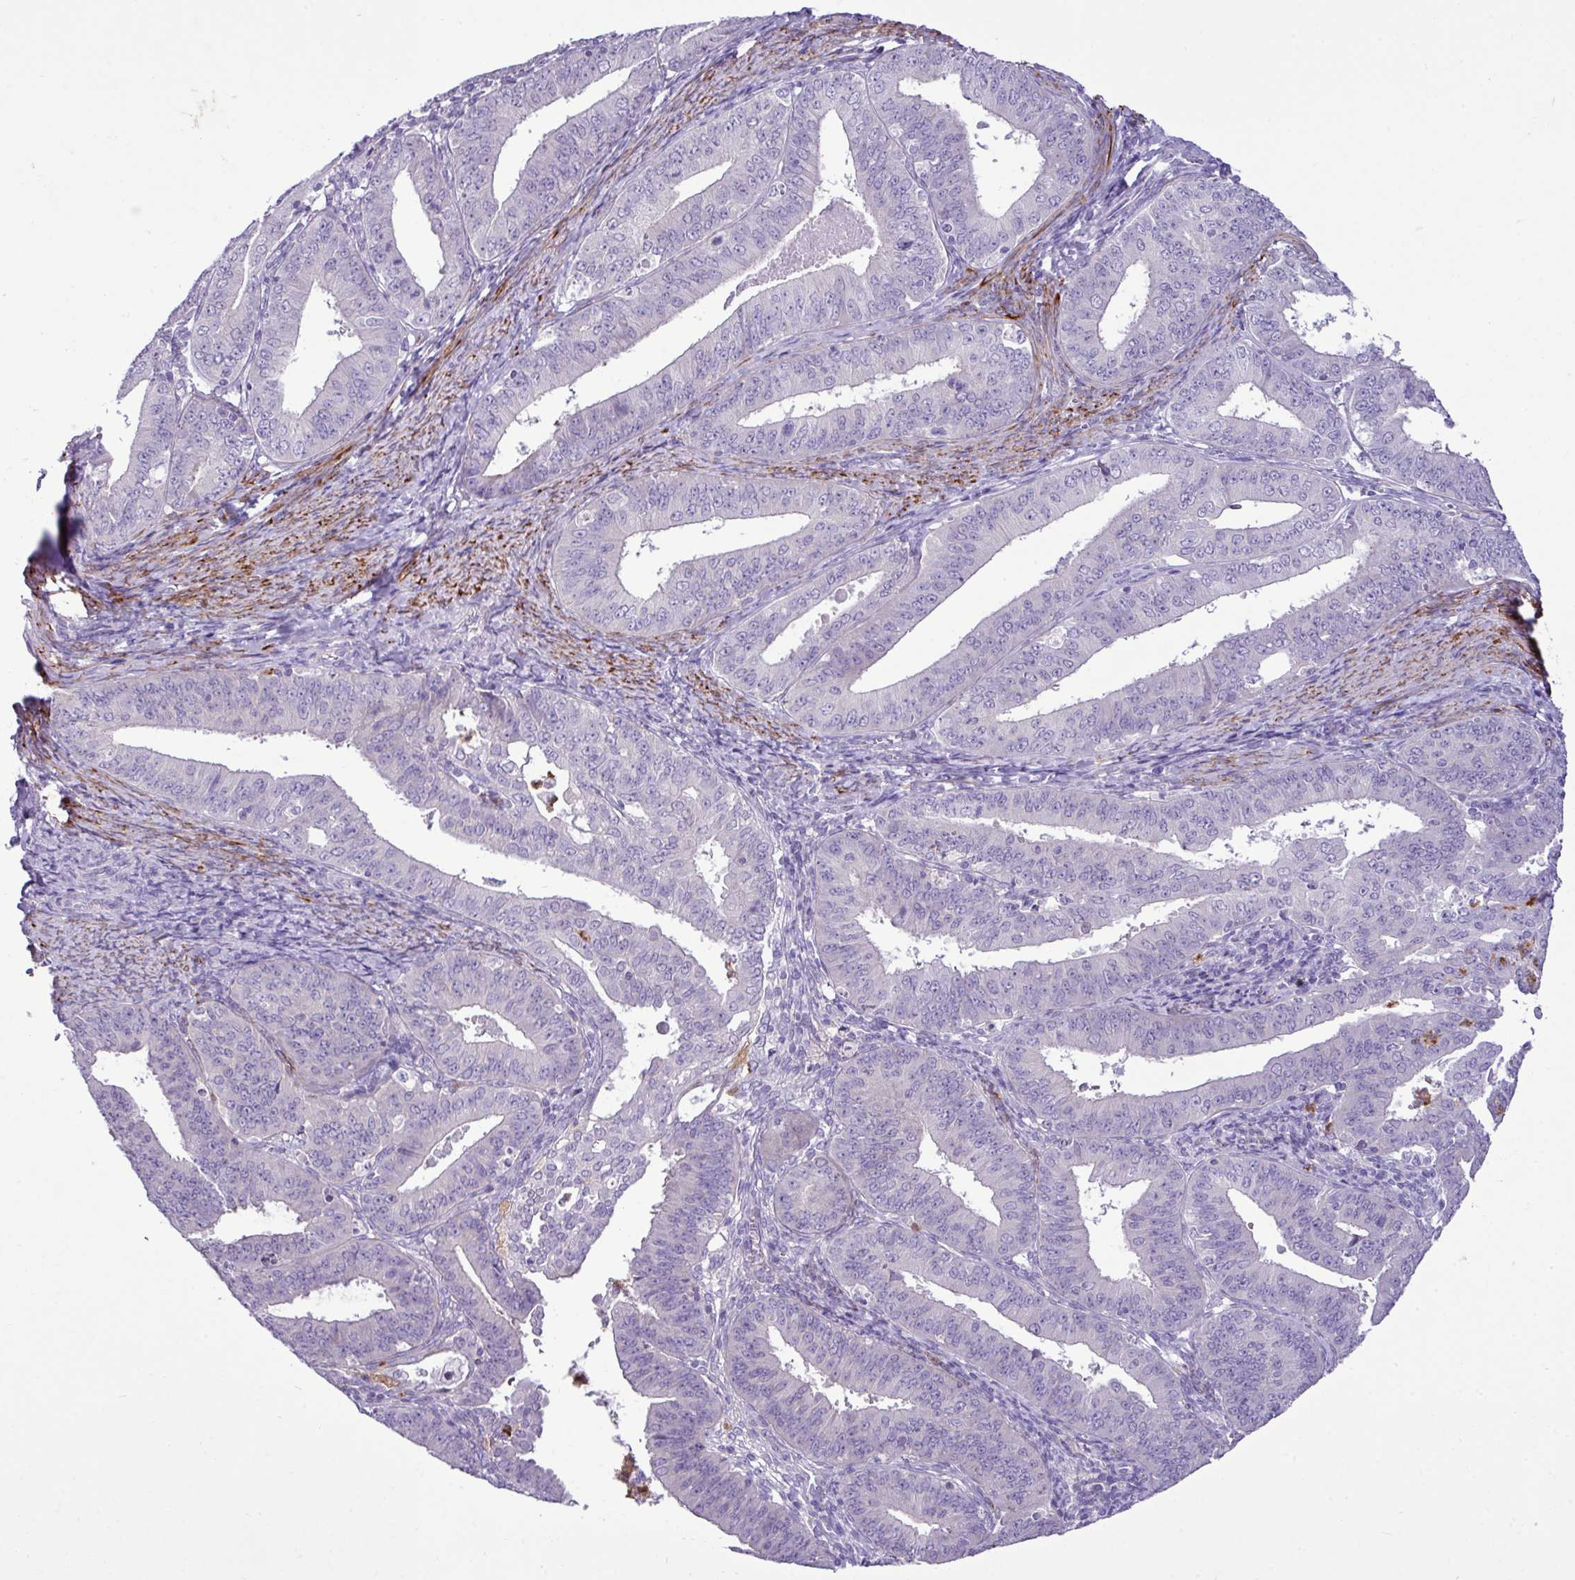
{"staining": {"intensity": "negative", "quantity": "none", "location": "none"}, "tissue": "endometrial cancer", "cell_type": "Tumor cells", "image_type": "cancer", "snomed": [{"axis": "morphology", "description": "Adenocarcinoma, NOS"}, {"axis": "topography", "description": "Endometrium"}], "caption": "Immunohistochemical staining of human adenocarcinoma (endometrial) exhibits no significant staining in tumor cells.", "gene": "ZSCAN5A", "patient": {"sex": "female", "age": 73}}